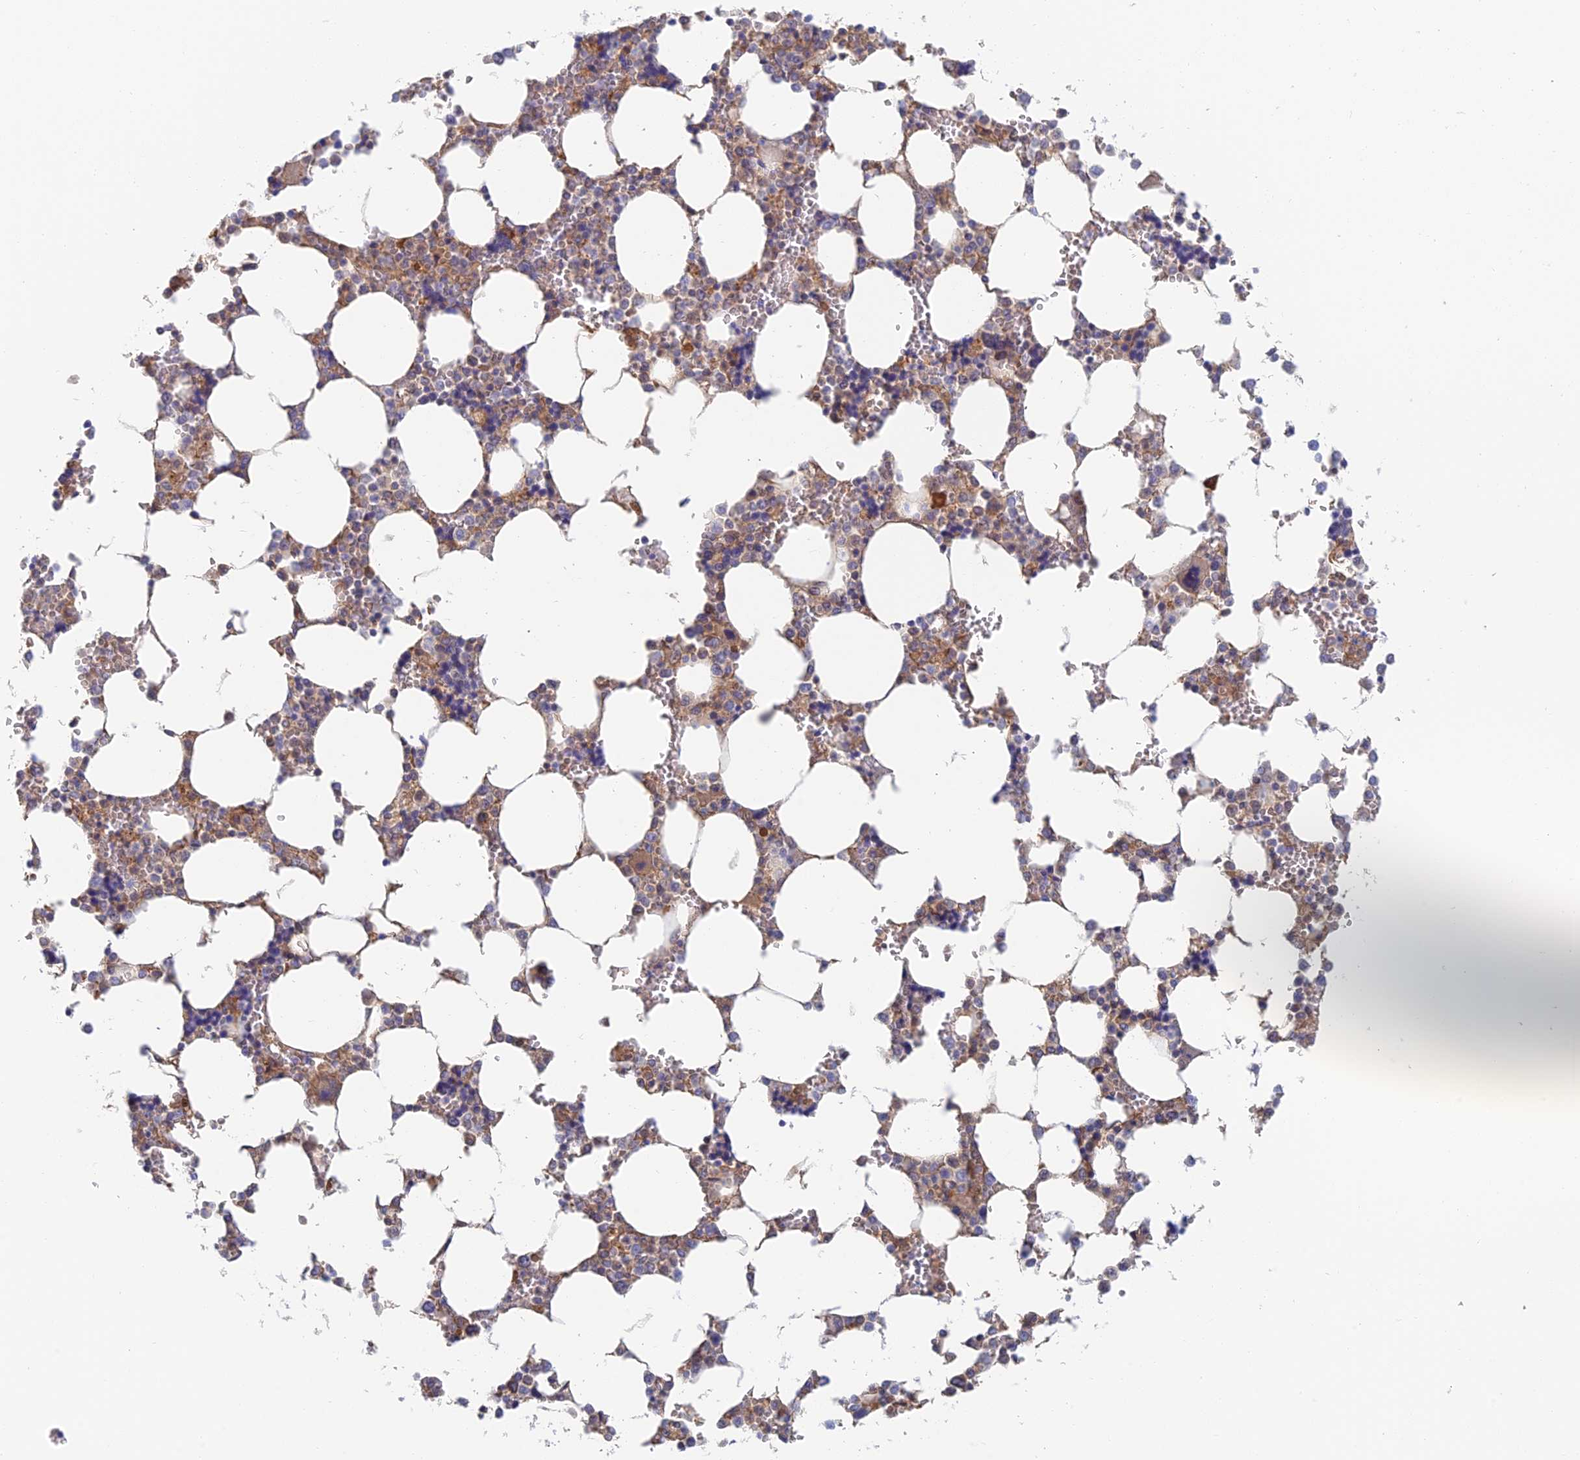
{"staining": {"intensity": "moderate", "quantity": "<25%", "location": "cytoplasmic/membranous"}, "tissue": "bone marrow", "cell_type": "Hematopoietic cells", "image_type": "normal", "snomed": [{"axis": "morphology", "description": "Normal tissue, NOS"}, {"axis": "topography", "description": "Bone marrow"}], "caption": "Hematopoietic cells reveal moderate cytoplasmic/membranous positivity in approximately <25% of cells in benign bone marrow.", "gene": "ZUP1", "patient": {"sex": "male", "age": 64}}